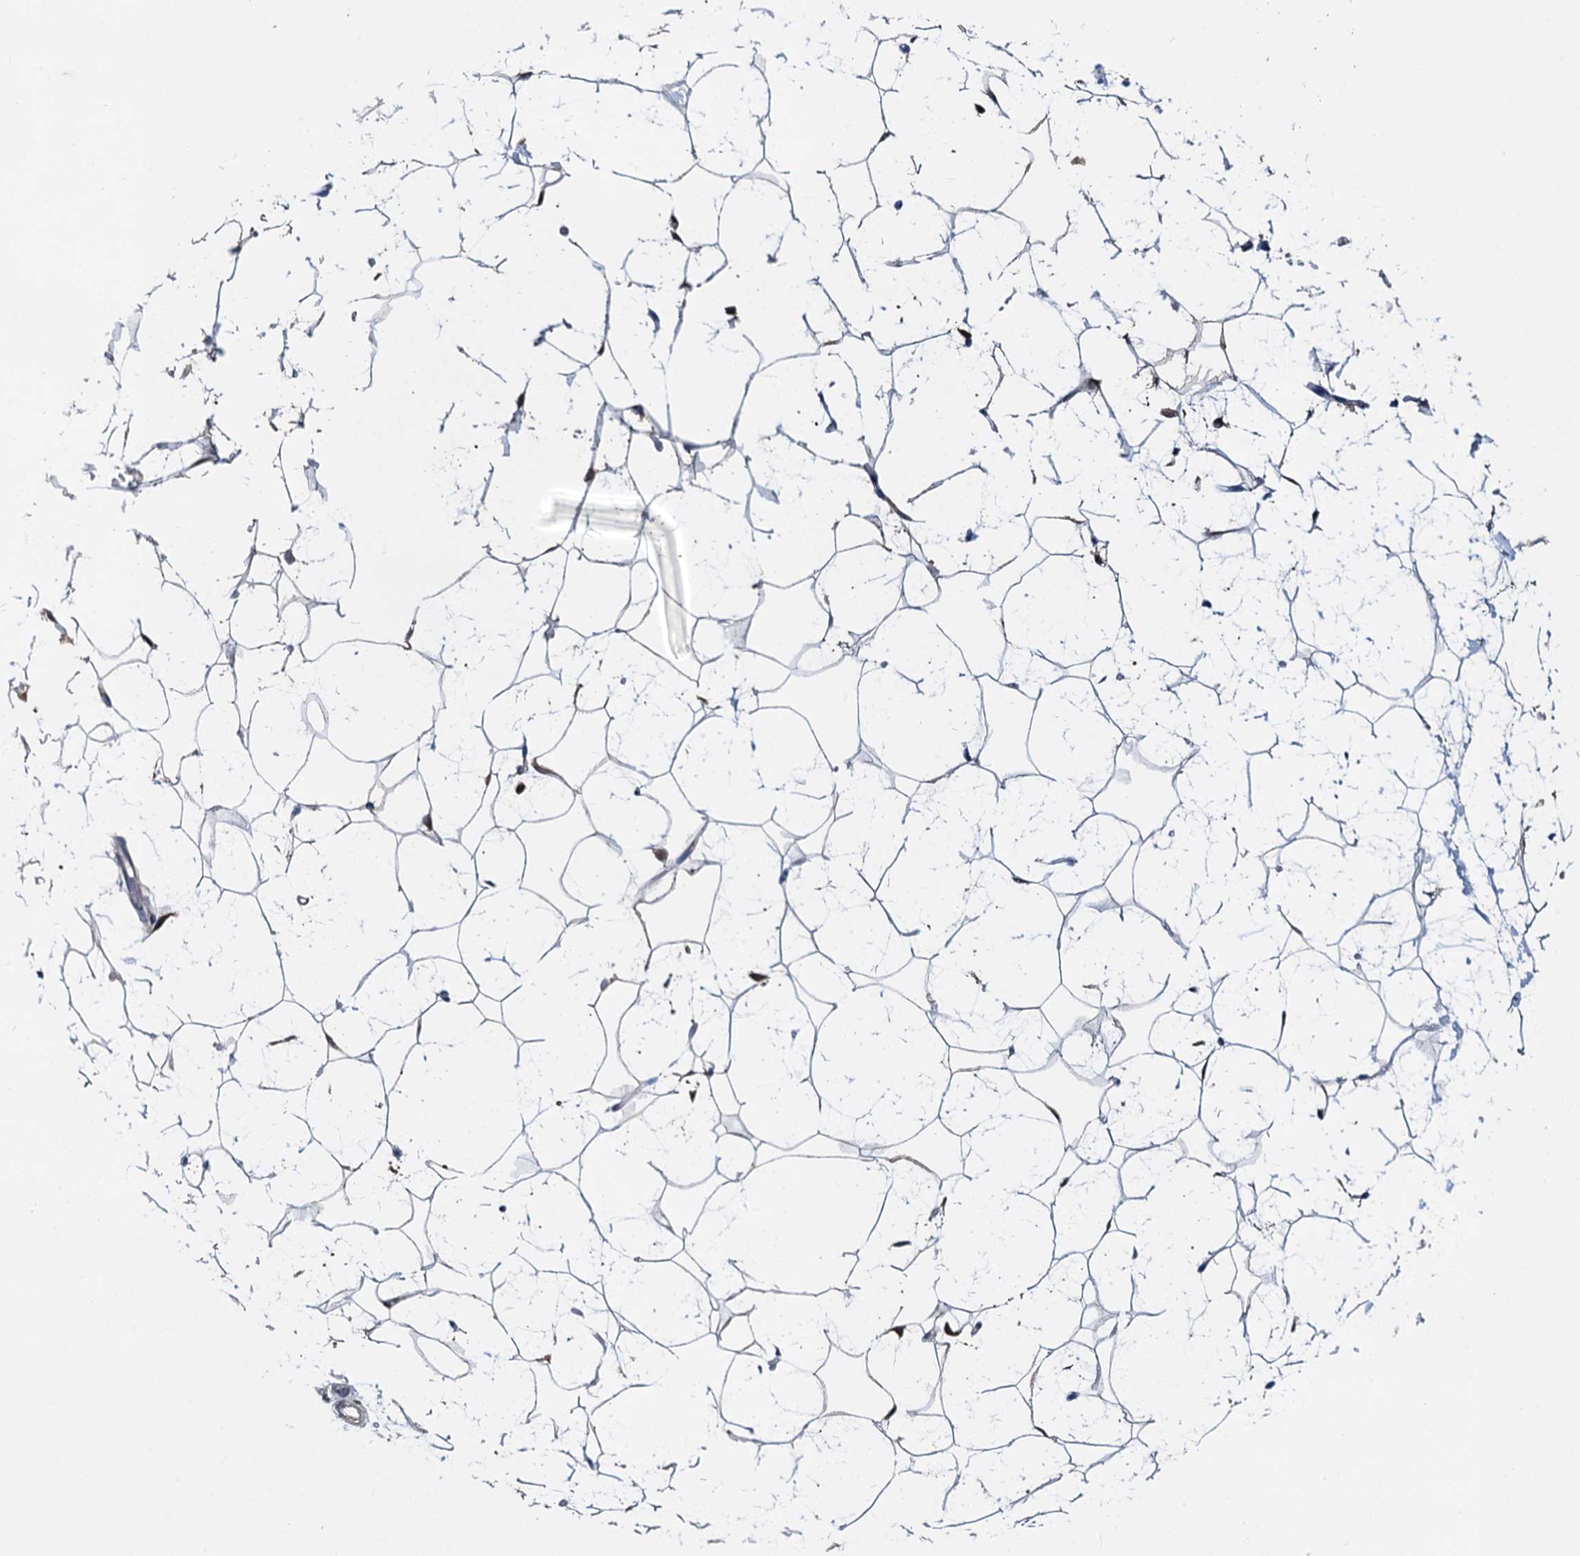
{"staining": {"intensity": "negative", "quantity": "none", "location": "none"}, "tissue": "adipose tissue", "cell_type": "Adipocytes", "image_type": "normal", "snomed": [{"axis": "morphology", "description": "Normal tissue, NOS"}, {"axis": "topography", "description": "Breast"}], "caption": "Protein analysis of normal adipose tissue displays no significant positivity in adipocytes. (DAB immunohistochemistry, high magnification).", "gene": "GSTM3", "patient": {"sex": "female", "age": 26}}